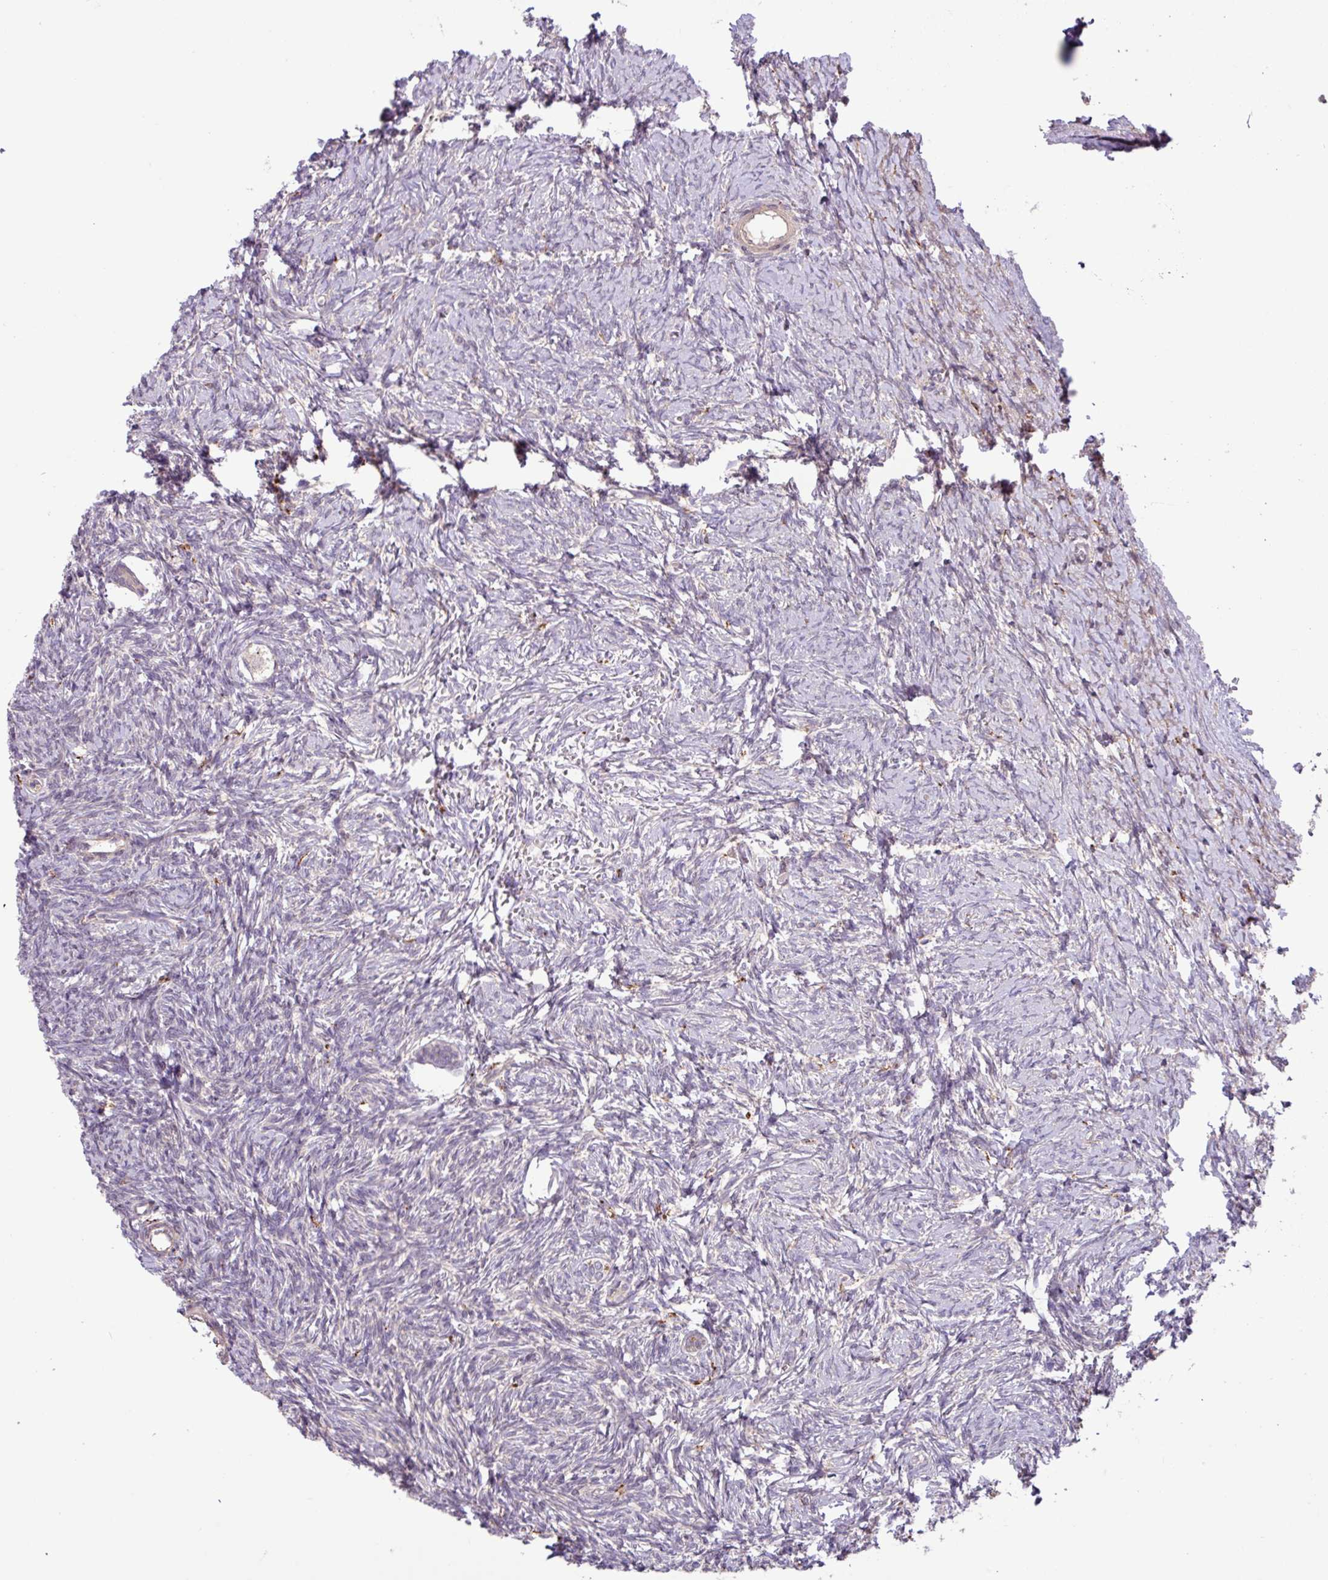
{"staining": {"intensity": "negative", "quantity": "none", "location": "none"}, "tissue": "ovary", "cell_type": "Follicle cells", "image_type": "normal", "snomed": [{"axis": "morphology", "description": "Normal tissue, NOS"}, {"axis": "topography", "description": "Ovary"}], "caption": "An image of ovary stained for a protein reveals no brown staining in follicle cells. The staining was performed using DAB to visualize the protein expression in brown, while the nuclei were stained in blue with hematoxylin (Magnification: 20x).", "gene": "ARHGEF25", "patient": {"sex": "female", "age": 39}}